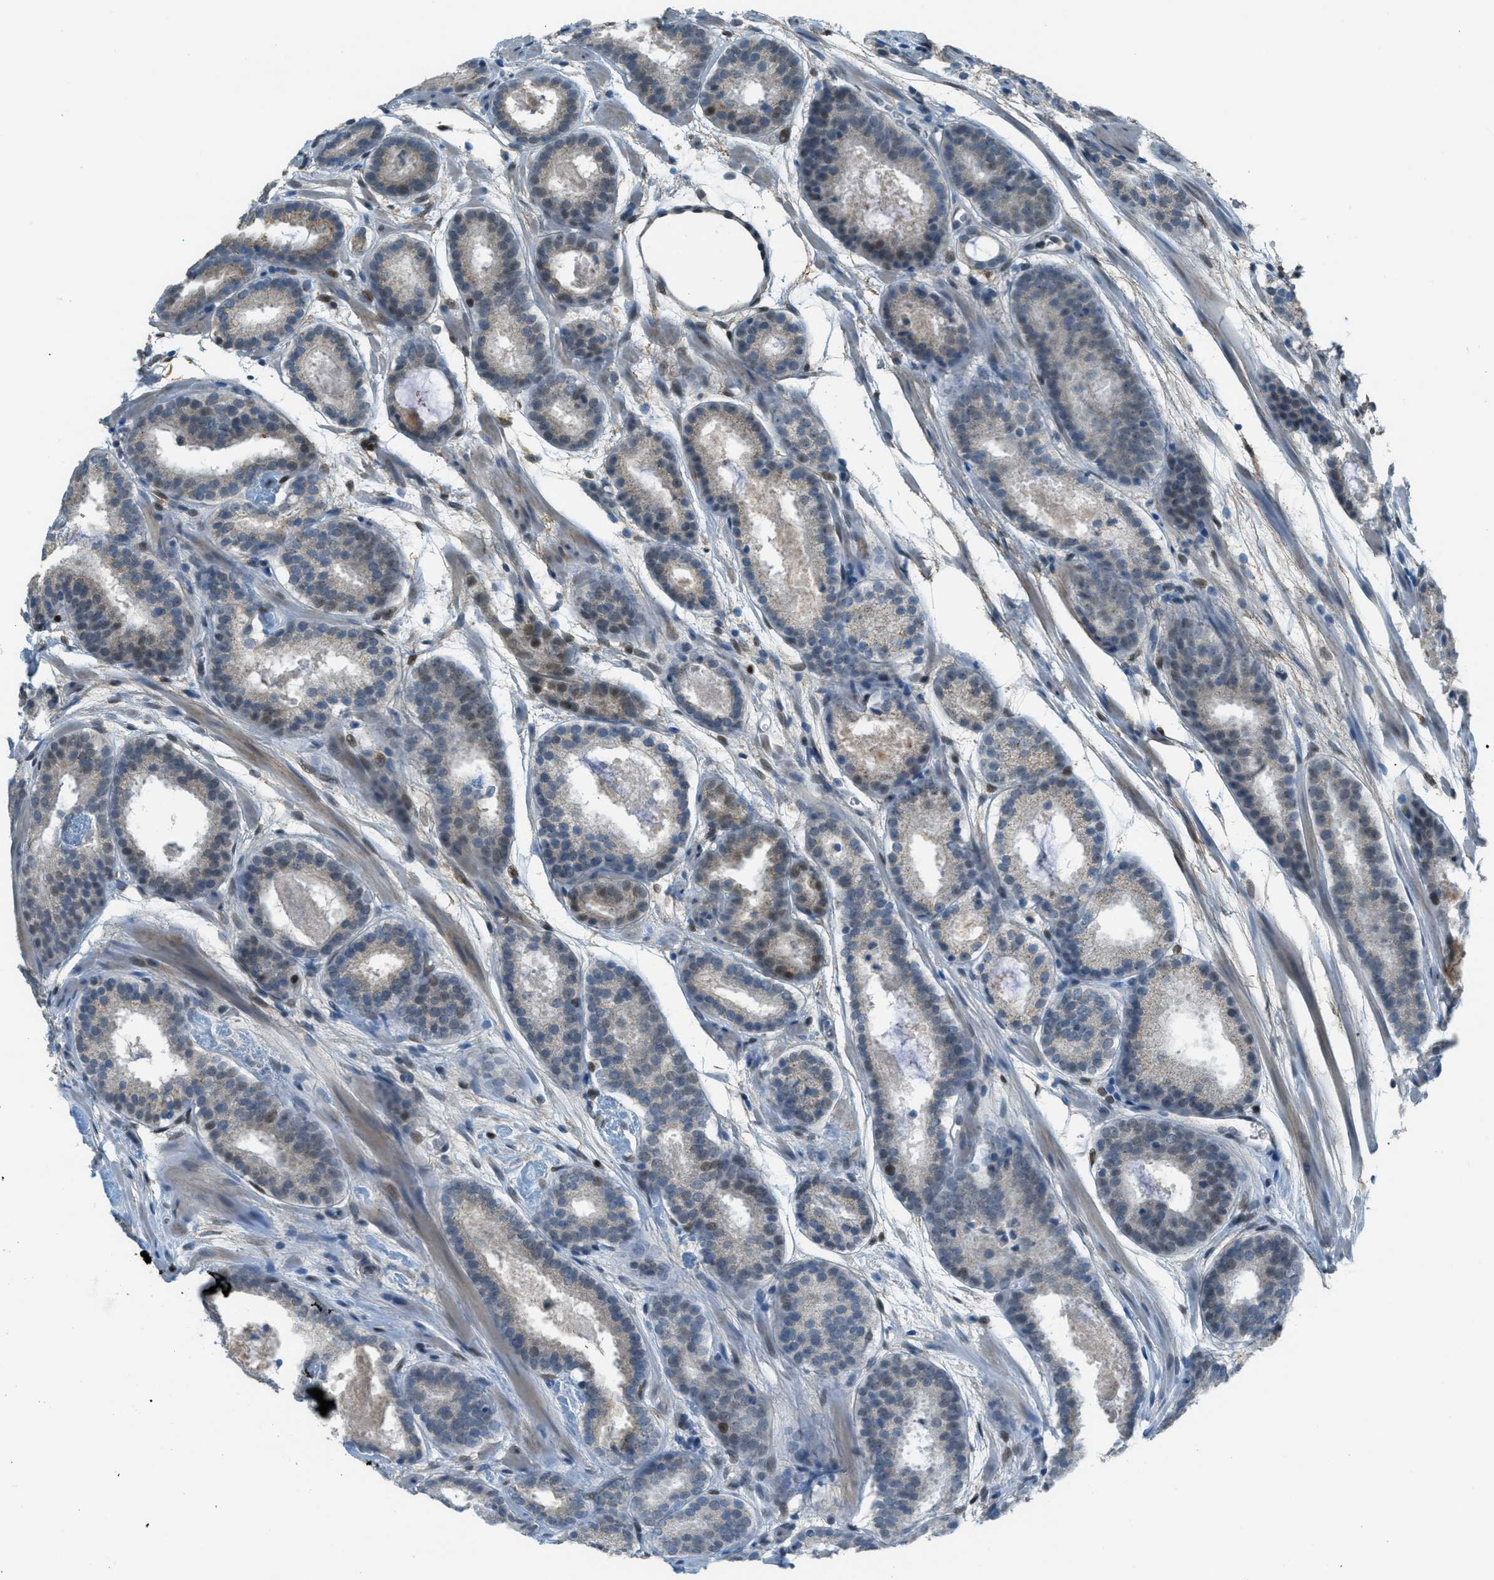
{"staining": {"intensity": "weak", "quantity": "25%-75%", "location": "cytoplasmic/membranous"}, "tissue": "prostate cancer", "cell_type": "Tumor cells", "image_type": "cancer", "snomed": [{"axis": "morphology", "description": "Adenocarcinoma, Low grade"}, {"axis": "topography", "description": "Prostate"}], "caption": "Brown immunohistochemical staining in human prostate low-grade adenocarcinoma reveals weak cytoplasmic/membranous staining in about 25%-75% of tumor cells. (DAB IHC with brightfield microscopy, high magnification).", "gene": "TCF3", "patient": {"sex": "male", "age": 69}}